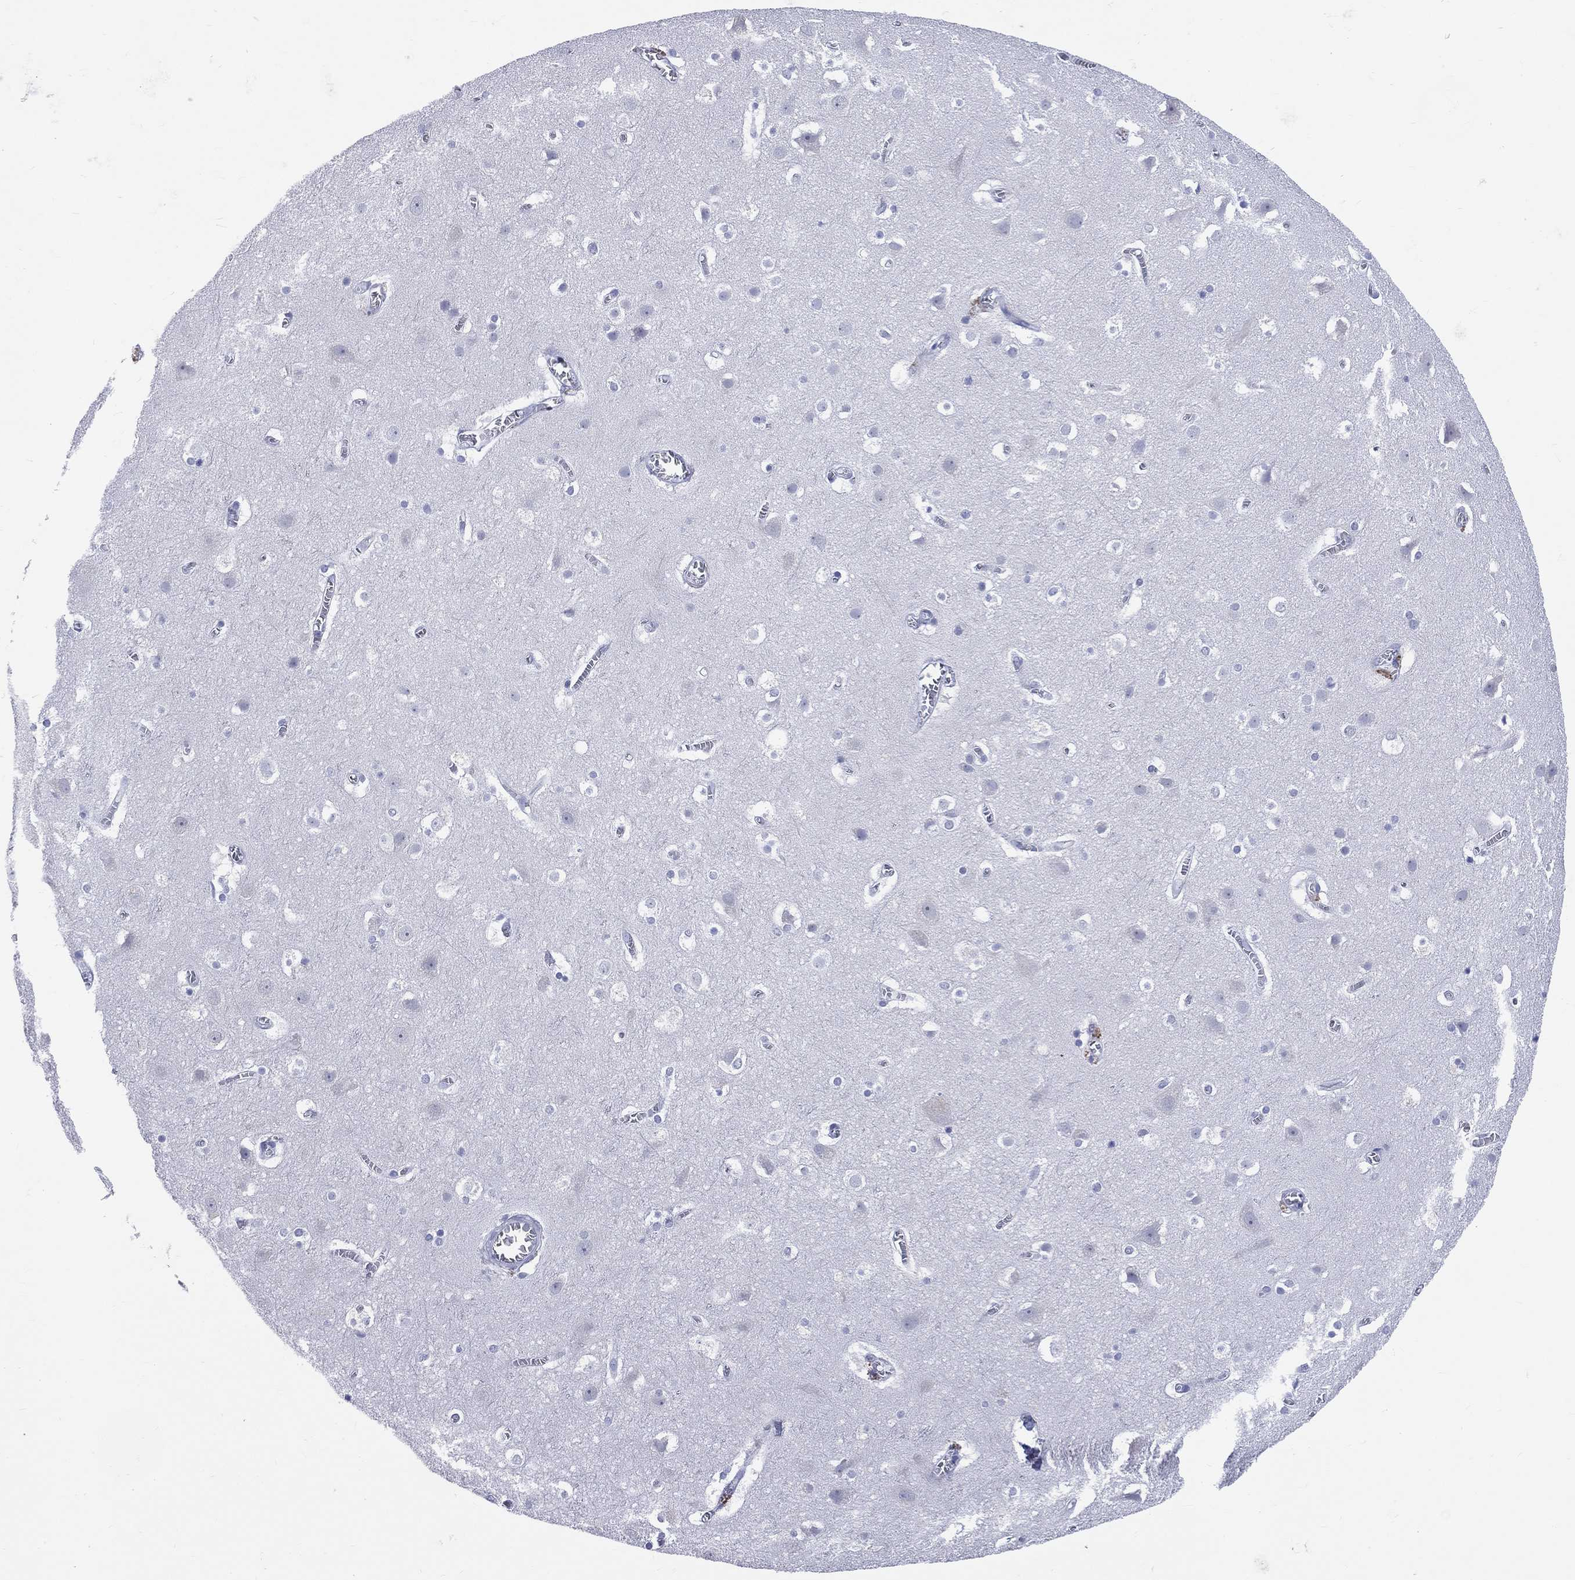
{"staining": {"intensity": "negative", "quantity": "none", "location": "none"}, "tissue": "cerebral cortex", "cell_type": "Endothelial cells", "image_type": "normal", "snomed": [{"axis": "morphology", "description": "Normal tissue, NOS"}, {"axis": "topography", "description": "Cerebral cortex"}], "caption": "Endothelial cells show no significant staining in benign cerebral cortex.", "gene": "CYLC1", "patient": {"sex": "male", "age": 59}}